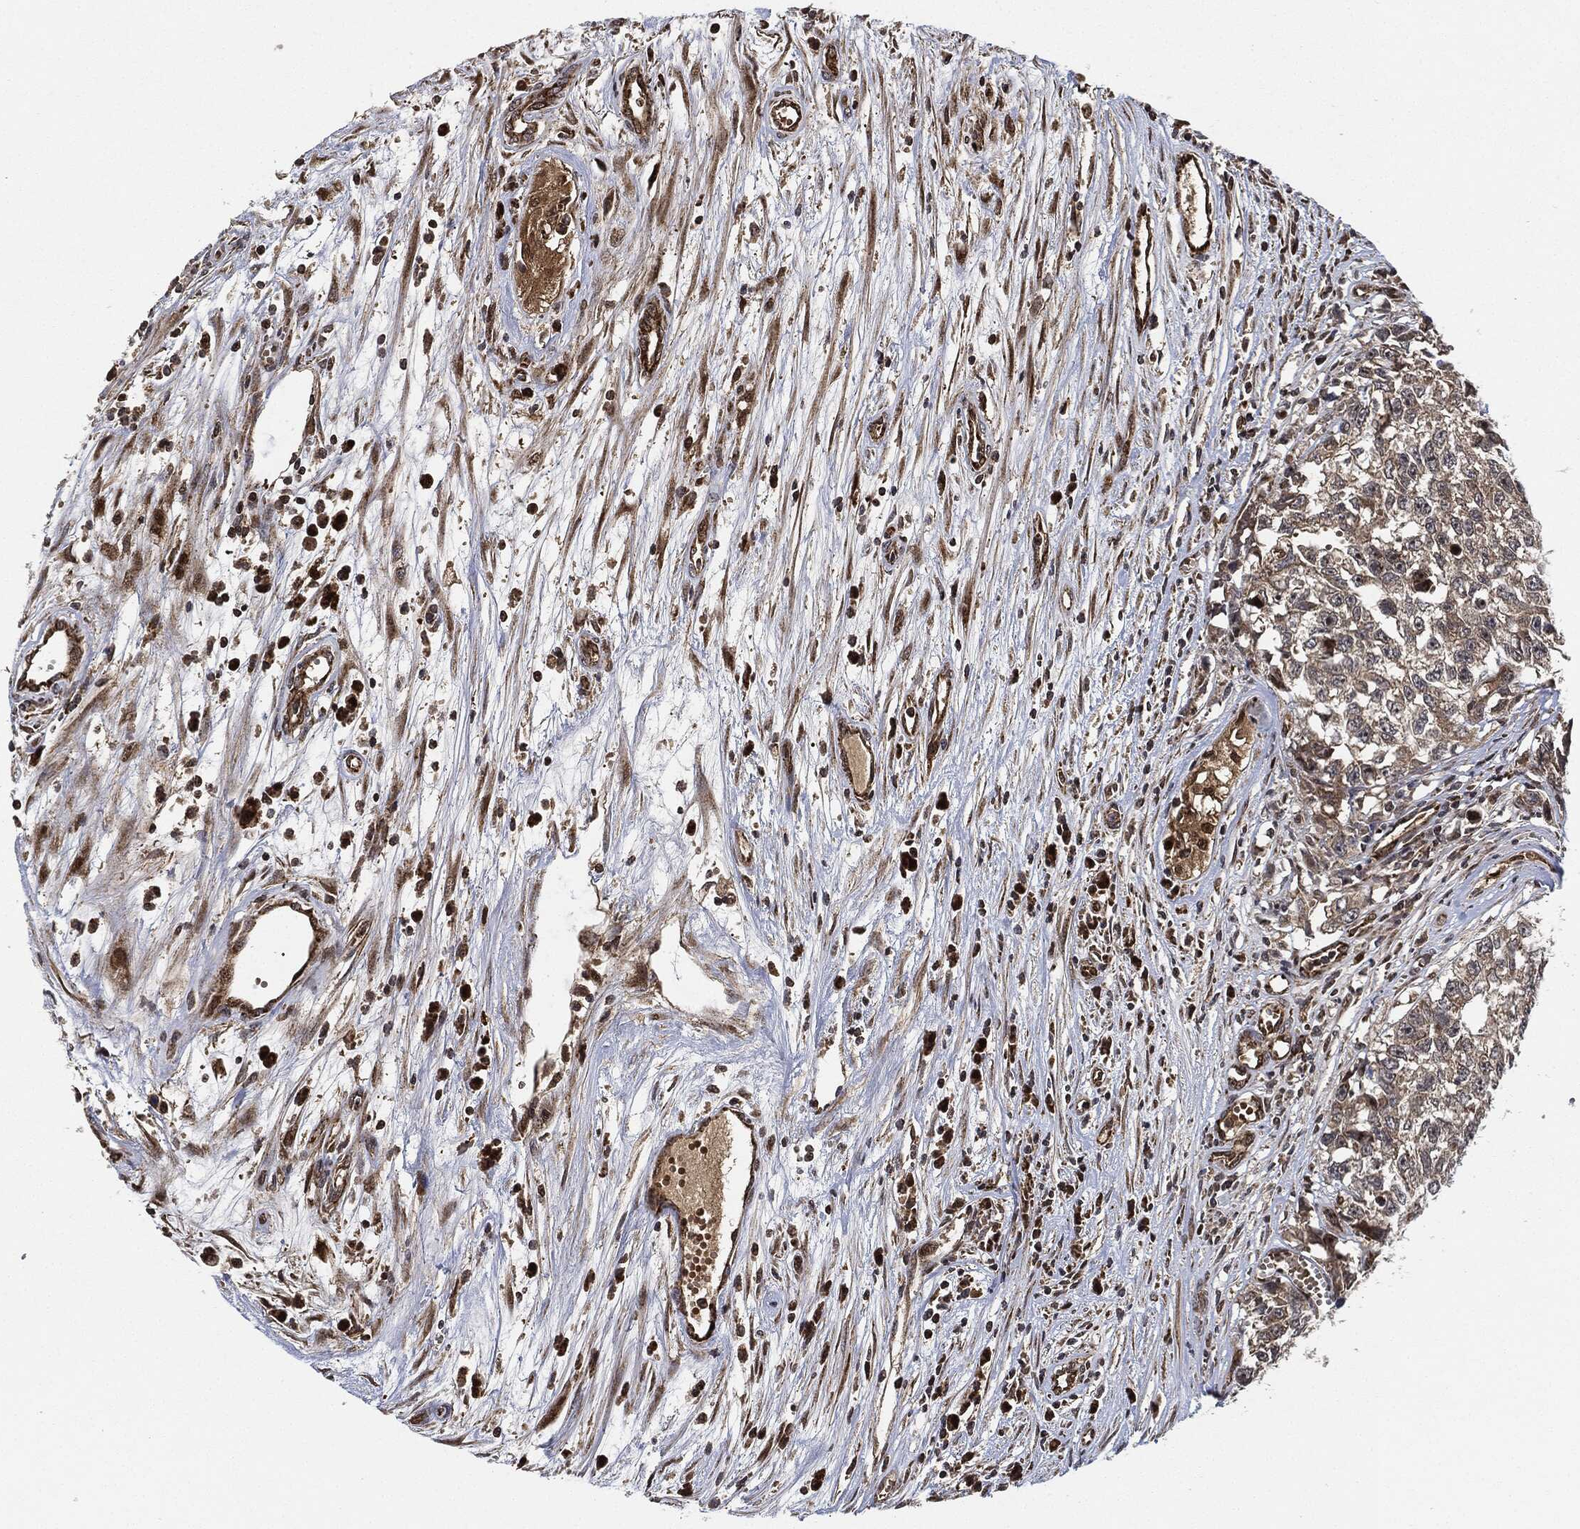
{"staining": {"intensity": "weak", "quantity": ">75%", "location": "cytoplasmic/membranous"}, "tissue": "testis cancer", "cell_type": "Tumor cells", "image_type": "cancer", "snomed": [{"axis": "morphology", "description": "Seminoma, NOS"}, {"axis": "morphology", "description": "Carcinoma, Embryonal, NOS"}, {"axis": "topography", "description": "Testis"}], "caption": "A micrograph showing weak cytoplasmic/membranous positivity in approximately >75% of tumor cells in embryonal carcinoma (testis), as visualized by brown immunohistochemical staining.", "gene": "RNASEL", "patient": {"sex": "male", "age": 22}}